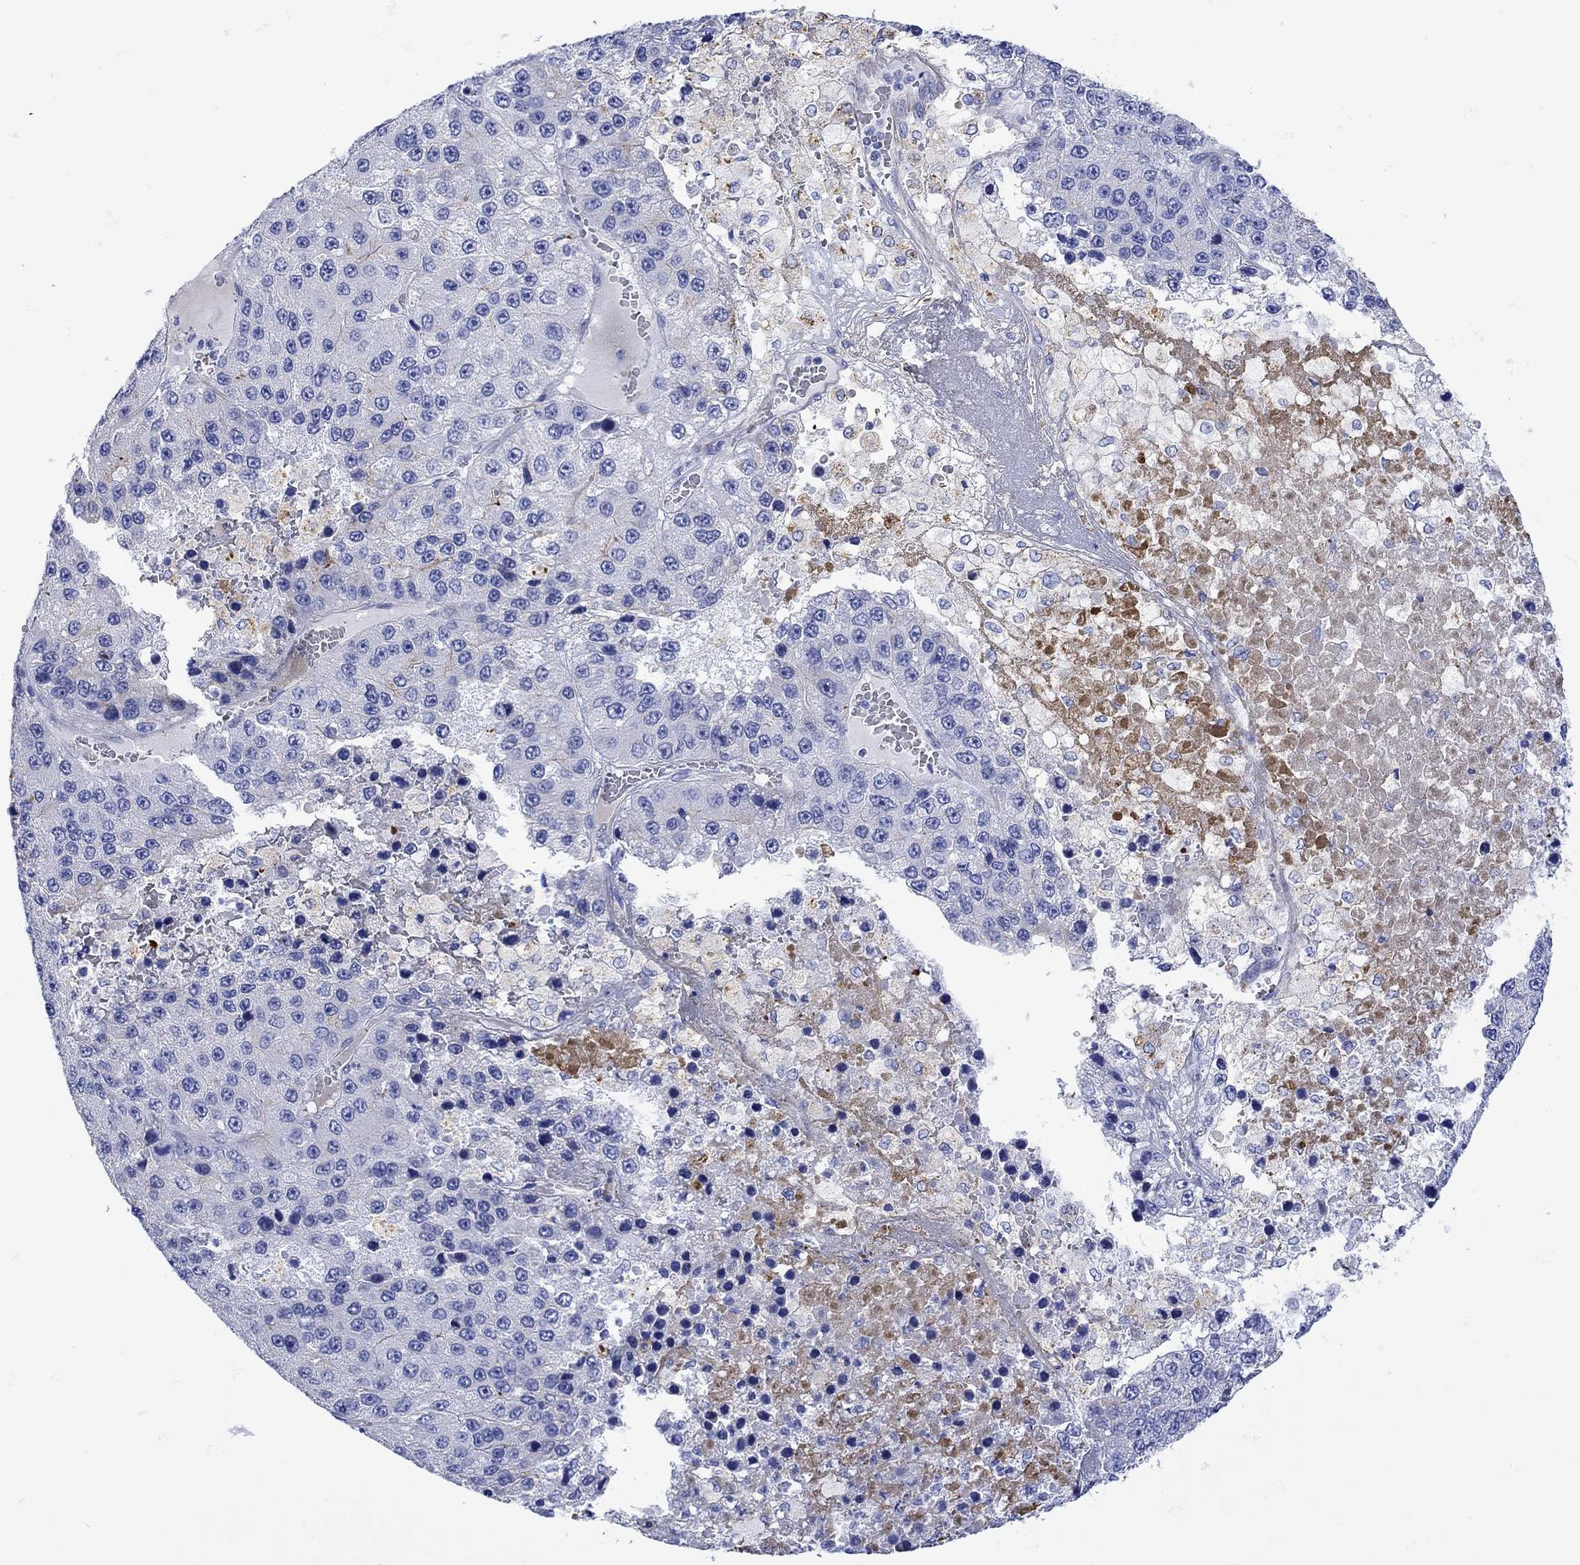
{"staining": {"intensity": "negative", "quantity": "none", "location": "none"}, "tissue": "liver cancer", "cell_type": "Tumor cells", "image_type": "cancer", "snomed": [{"axis": "morphology", "description": "Carcinoma, Hepatocellular, NOS"}, {"axis": "topography", "description": "Liver"}], "caption": "Tumor cells are negative for protein expression in human liver cancer.", "gene": "ANKMY1", "patient": {"sex": "female", "age": 73}}